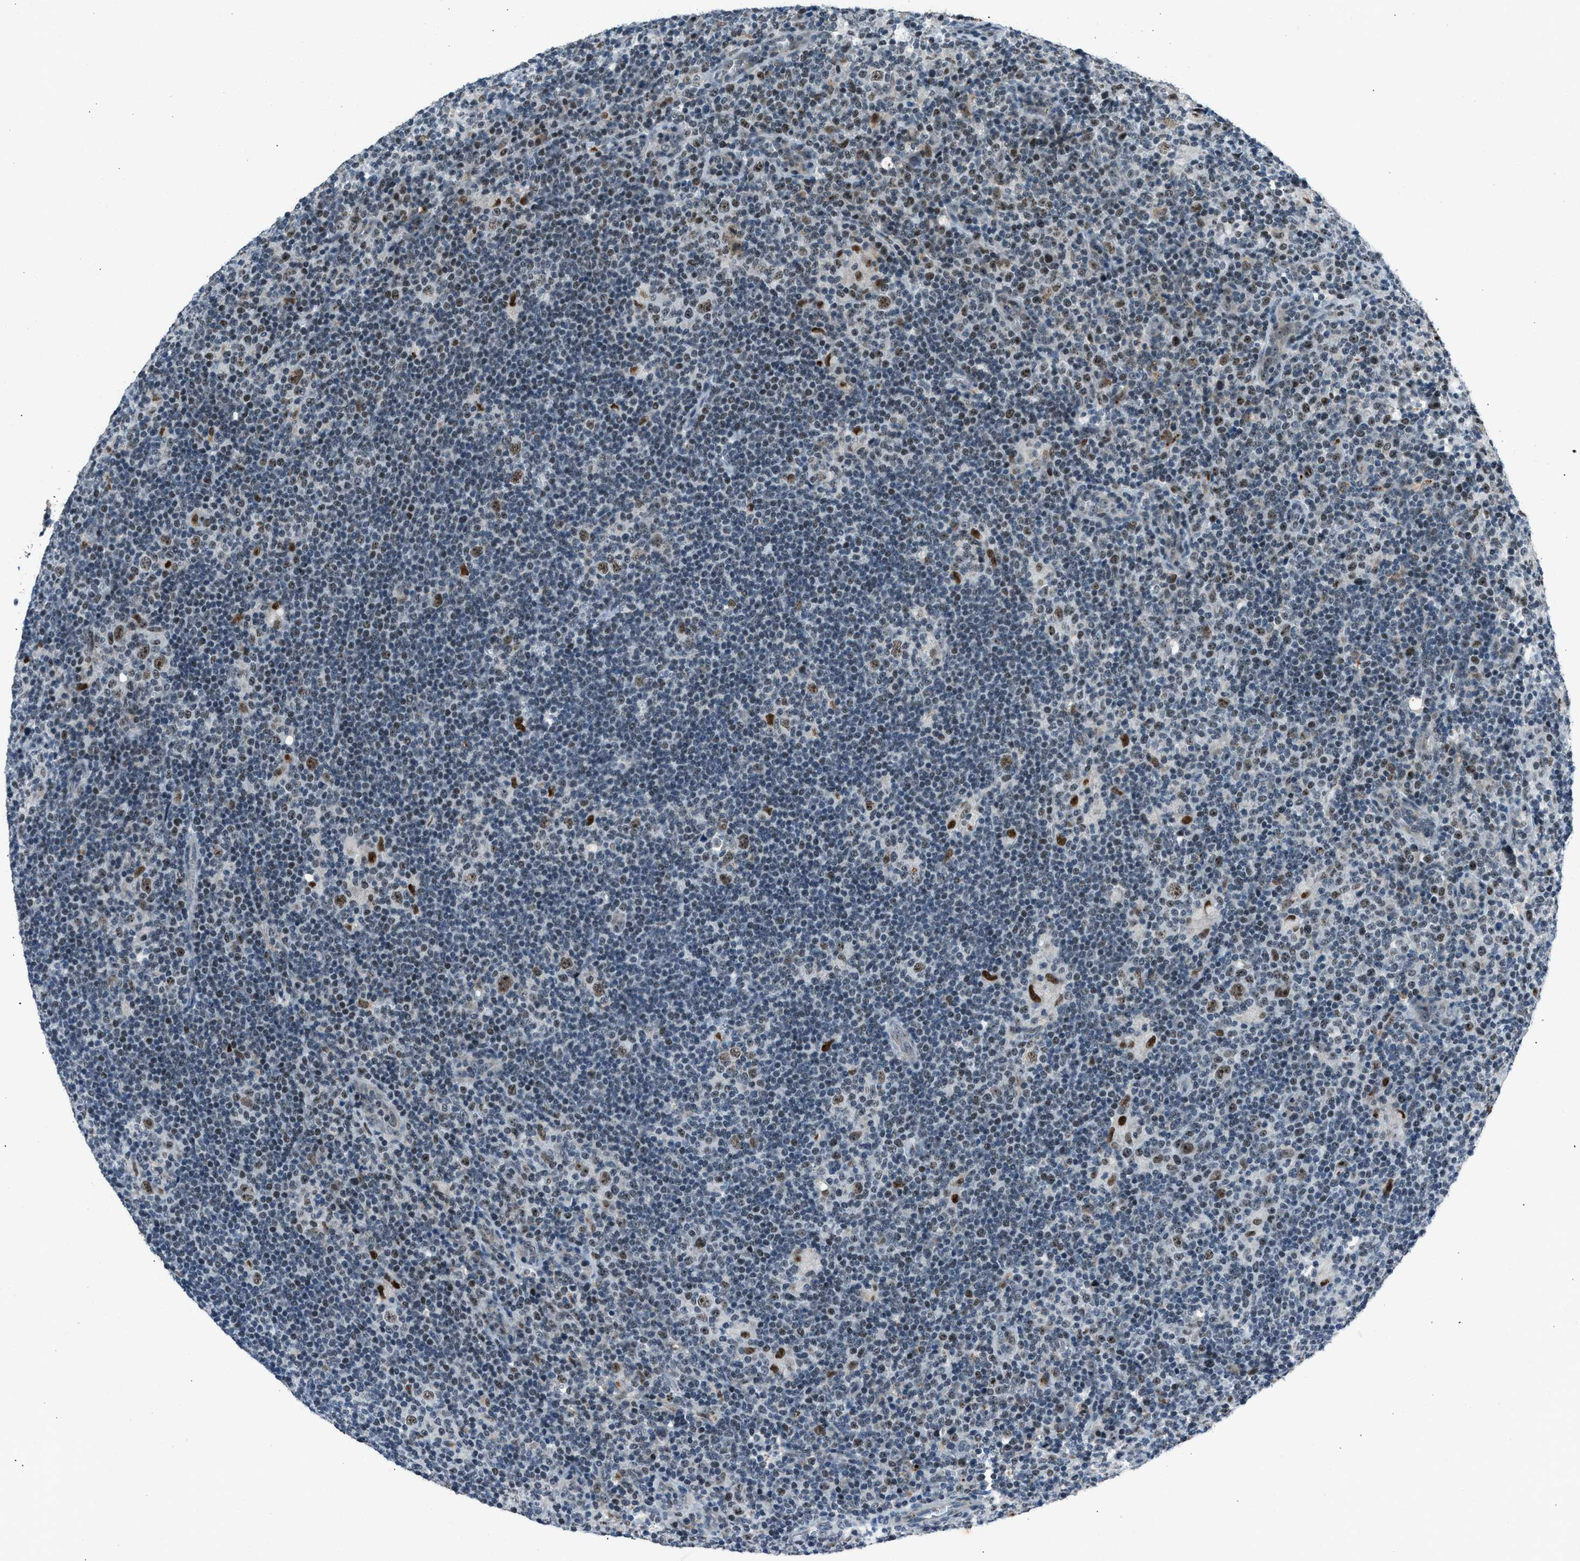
{"staining": {"intensity": "moderate", "quantity": ">75%", "location": "nuclear"}, "tissue": "lymphoma", "cell_type": "Tumor cells", "image_type": "cancer", "snomed": [{"axis": "morphology", "description": "Hodgkin's disease, NOS"}, {"axis": "topography", "description": "Lymph node"}], "caption": "IHC of Hodgkin's disease exhibits medium levels of moderate nuclear positivity in approximately >75% of tumor cells.", "gene": "ADCY1", "patient": {"sex": "female", "age": 57}}